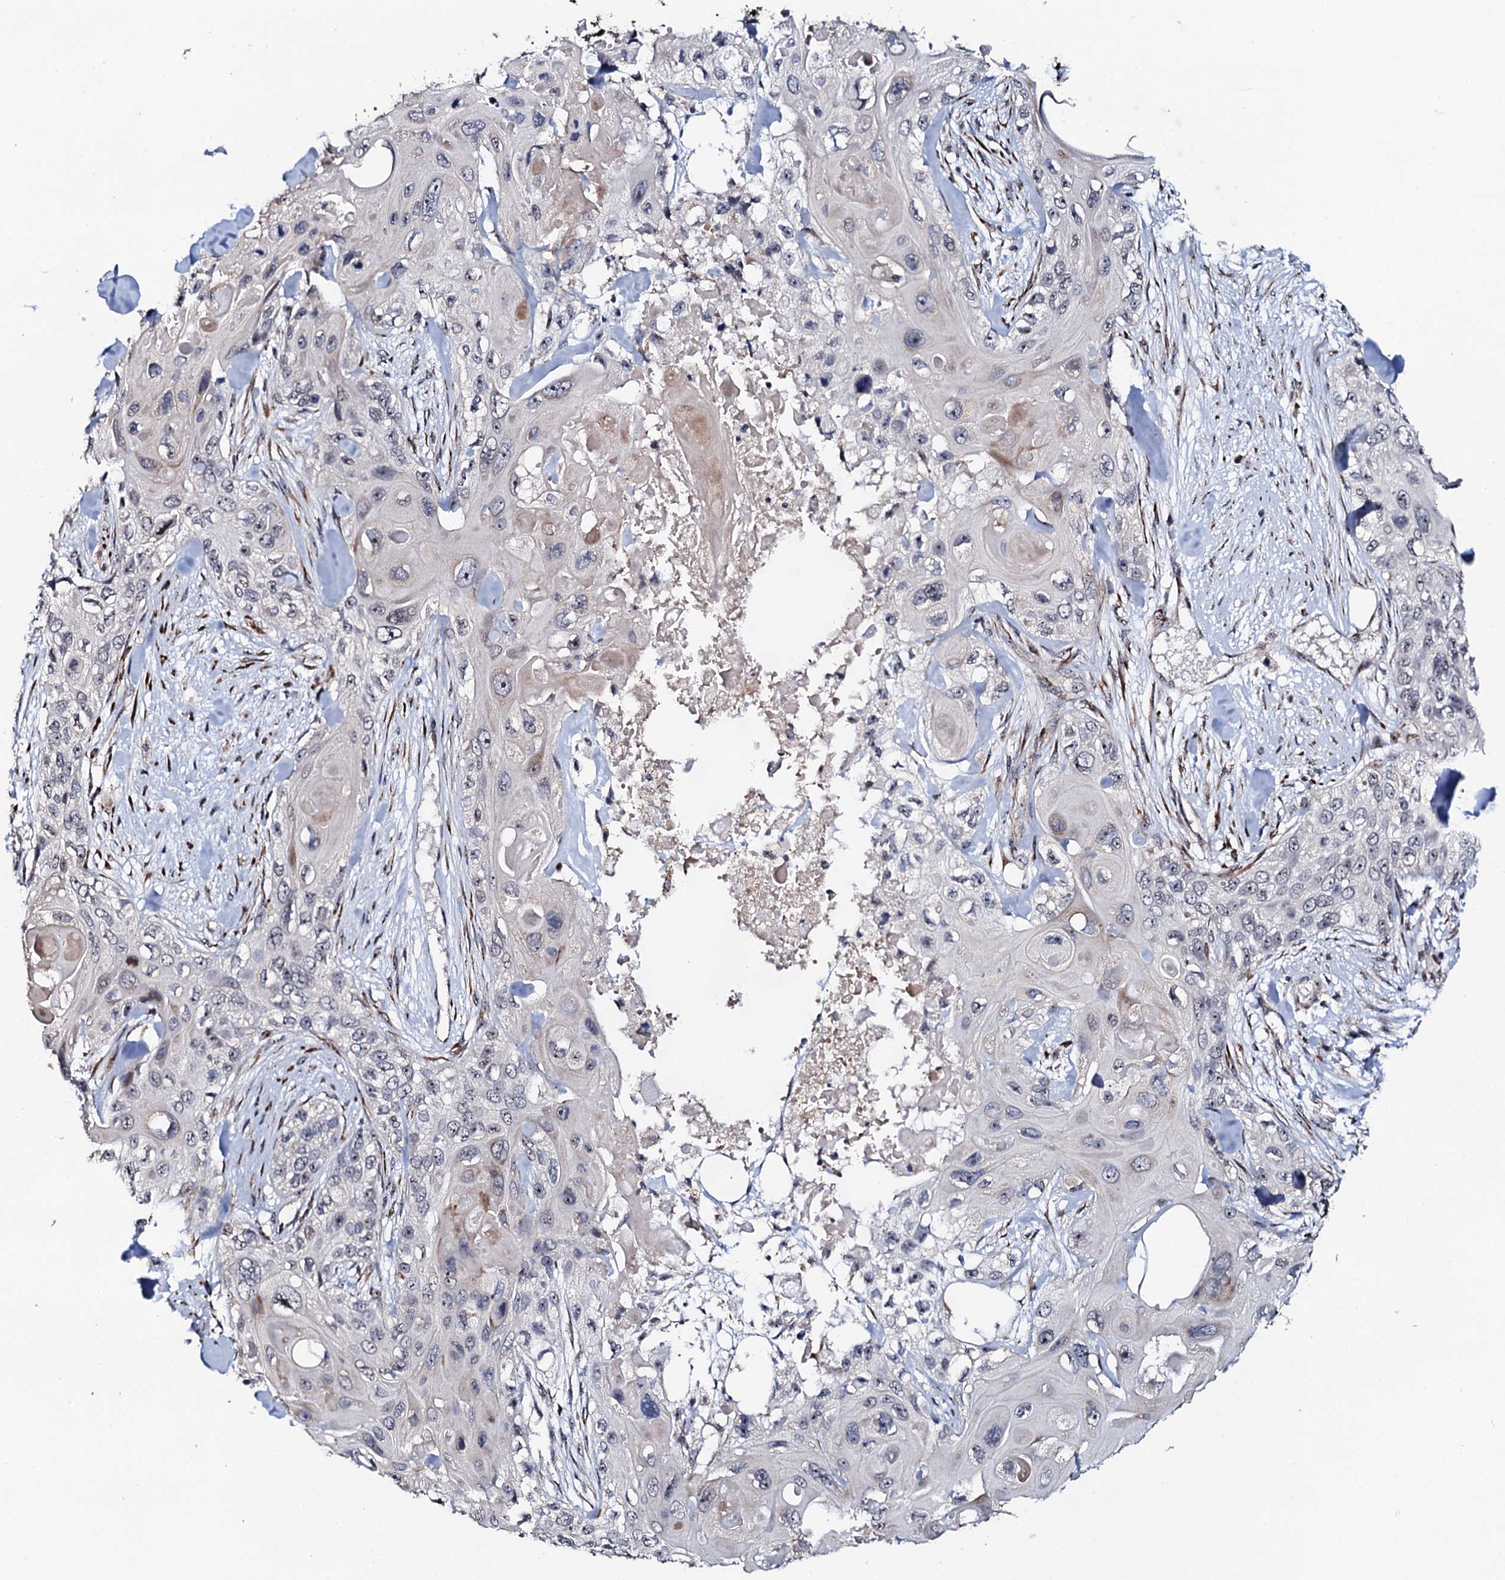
{"staining": {"intensity": "negative", "quantity": "none", "location": "none"}, "tissue": "skin cancer", "cell_type": "Tumor cells", "image_type": "cancer", "snomed": [{"axis": "morphology", "description": "Normal tissue, NOS"}, {"axis": "morphology", "description": "Squamous cell carcinoma, NOS"}, {"axis": "topography", "description": "Skin"}], "caption": "Histopathology image shows no protein positivity in tumor cells of skin cancer tissue.", "gene": "FAM111A", "patient": {"sex": "male", "age": 72}}